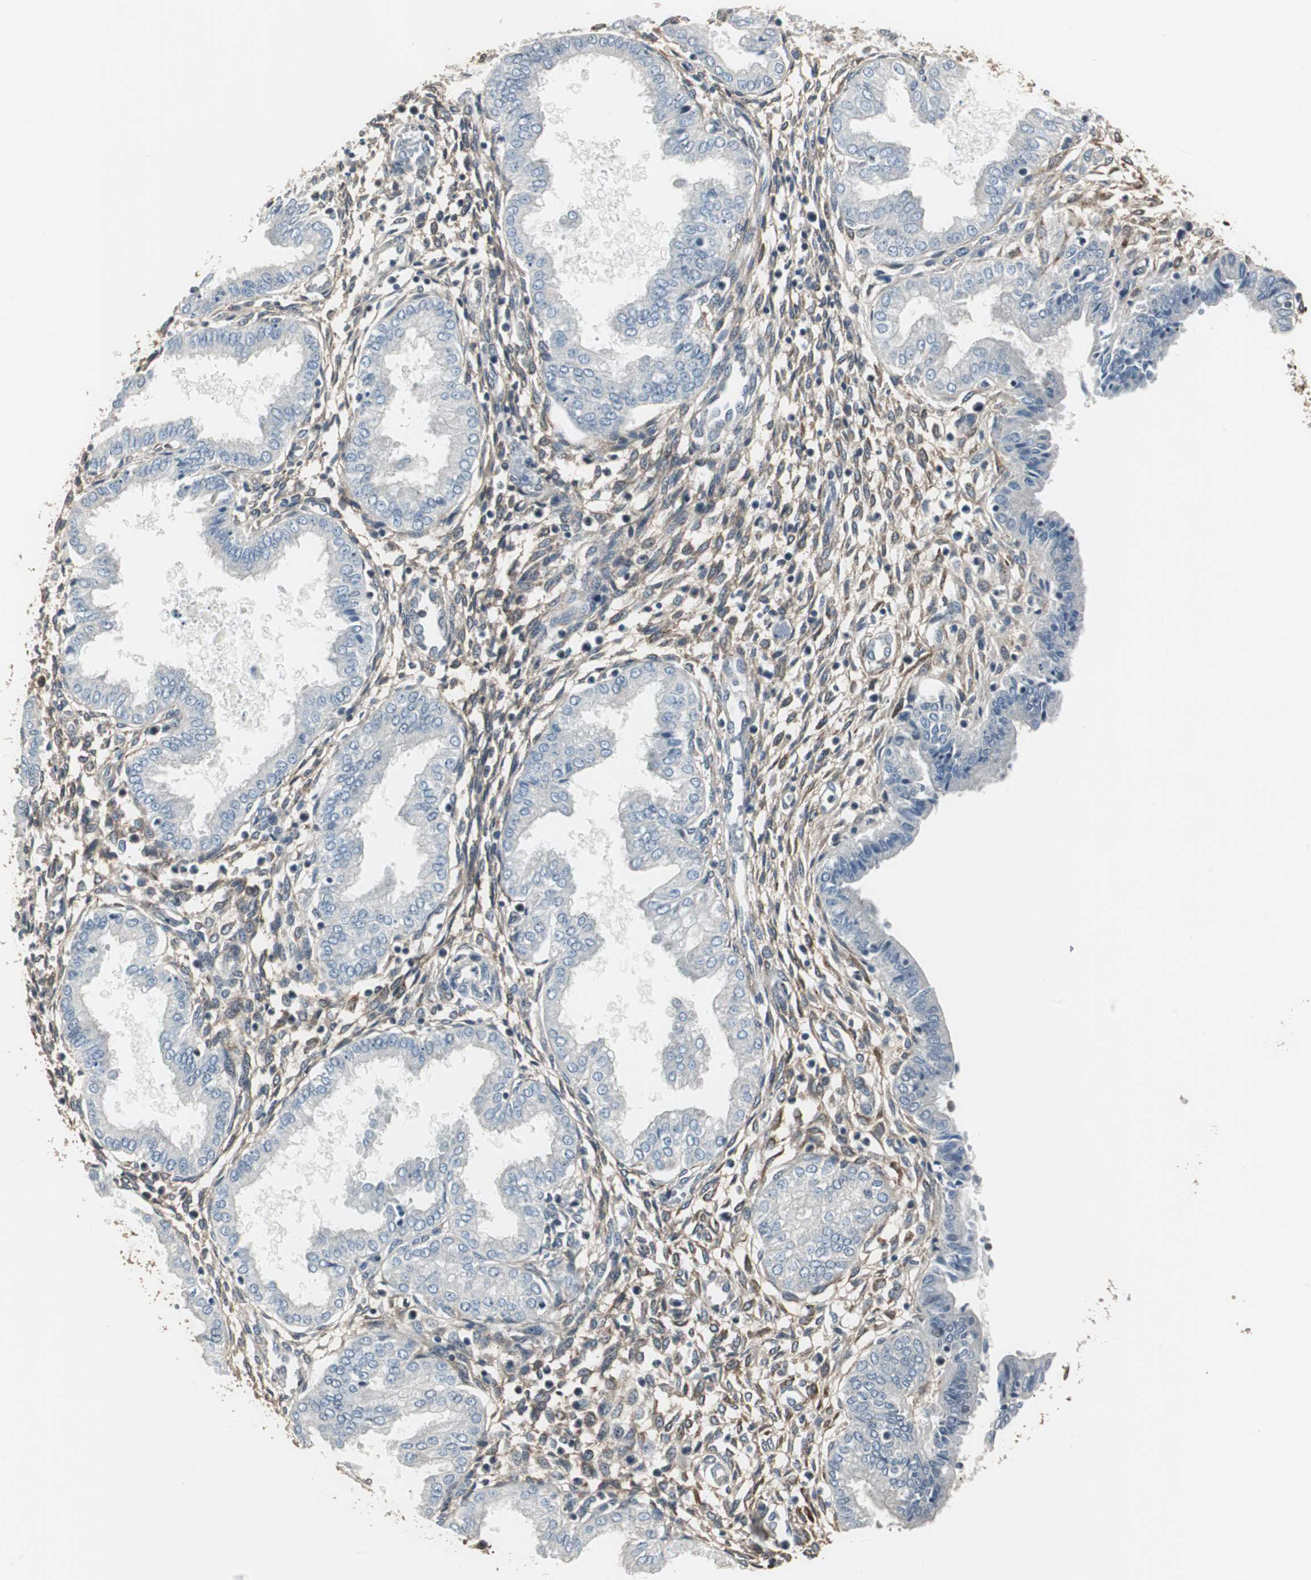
{"staining": {"intensity": "moderate", "quantity": ">75%", "location": "nuclear"}, "tissue": "endometrium", "cell_type": "Cells in endometrial stroma", "image_type": "normal", "snomed": [{"axis": "morphology", "description": "Normal tissue, NOS"}, {"axis": "topography", "description": "Endometrium"}], "caption": "Endometrium stained with IHC reveals moderate nuclear positivity in approximately >75% of cells in endometrial stroma. (IHC, brightfield microscopy, high magnification).", "gene": "MKX", "patient": {"sex": "female", "age": 33}}